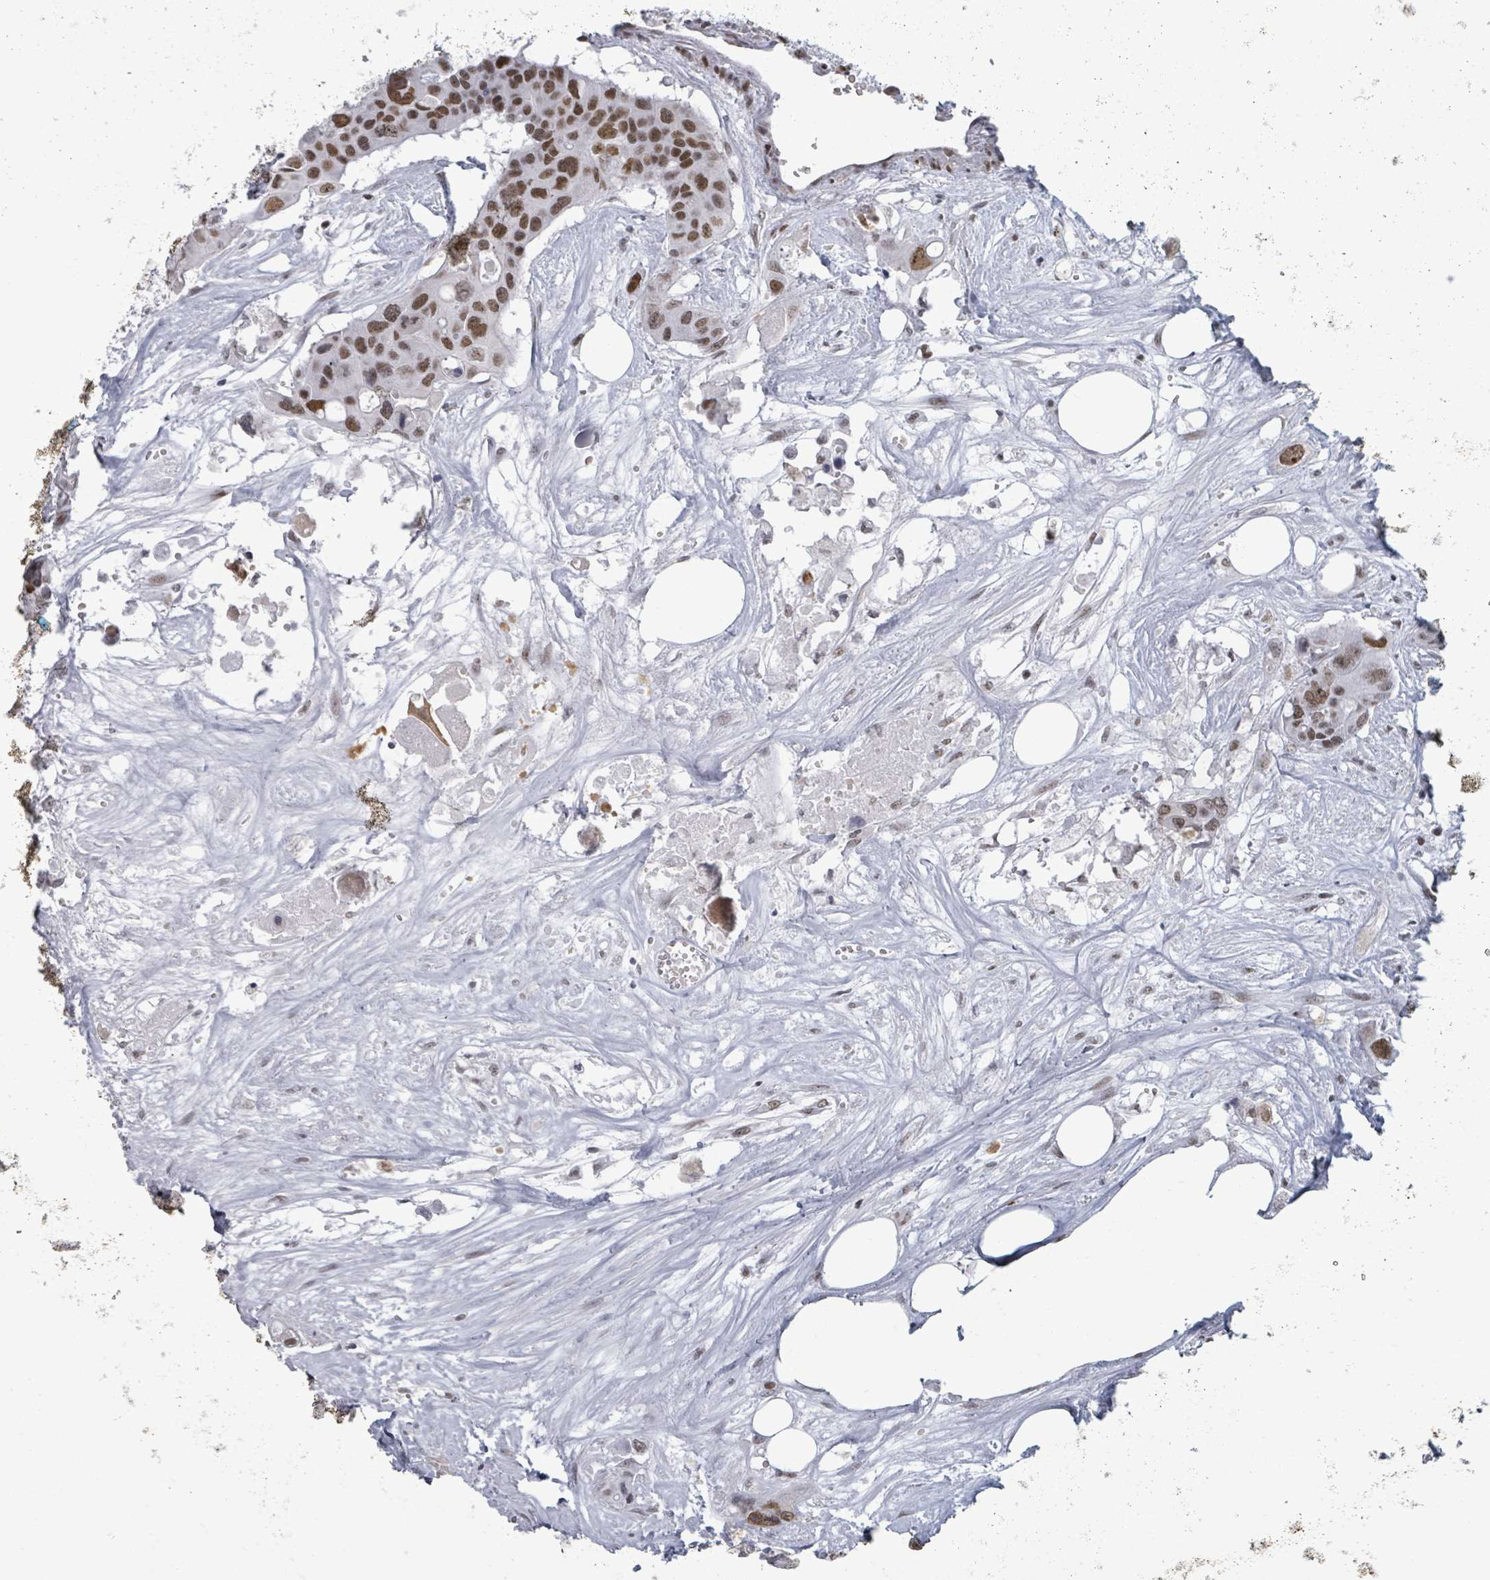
{"staining": {"intensity": "strong", "quantity": ">75%", "location": "nuclear"}, "tissue": "colorectal cancer", "cell_type": "Tumor cells", "image_type": "cancer", "snomed": [{"axis": "morphology", "description": "Adenocarcinoma, NOS"}, {"axis": "topography", "description": "Colon"}], "caption": "Protein expression analysis of human adenocarcinoma (colorectal) reveals strong nuclear staining in approximately >75% of tumor cells.", "gene": "ERCC5", "patient": {"sex": "male", "age": 77}}